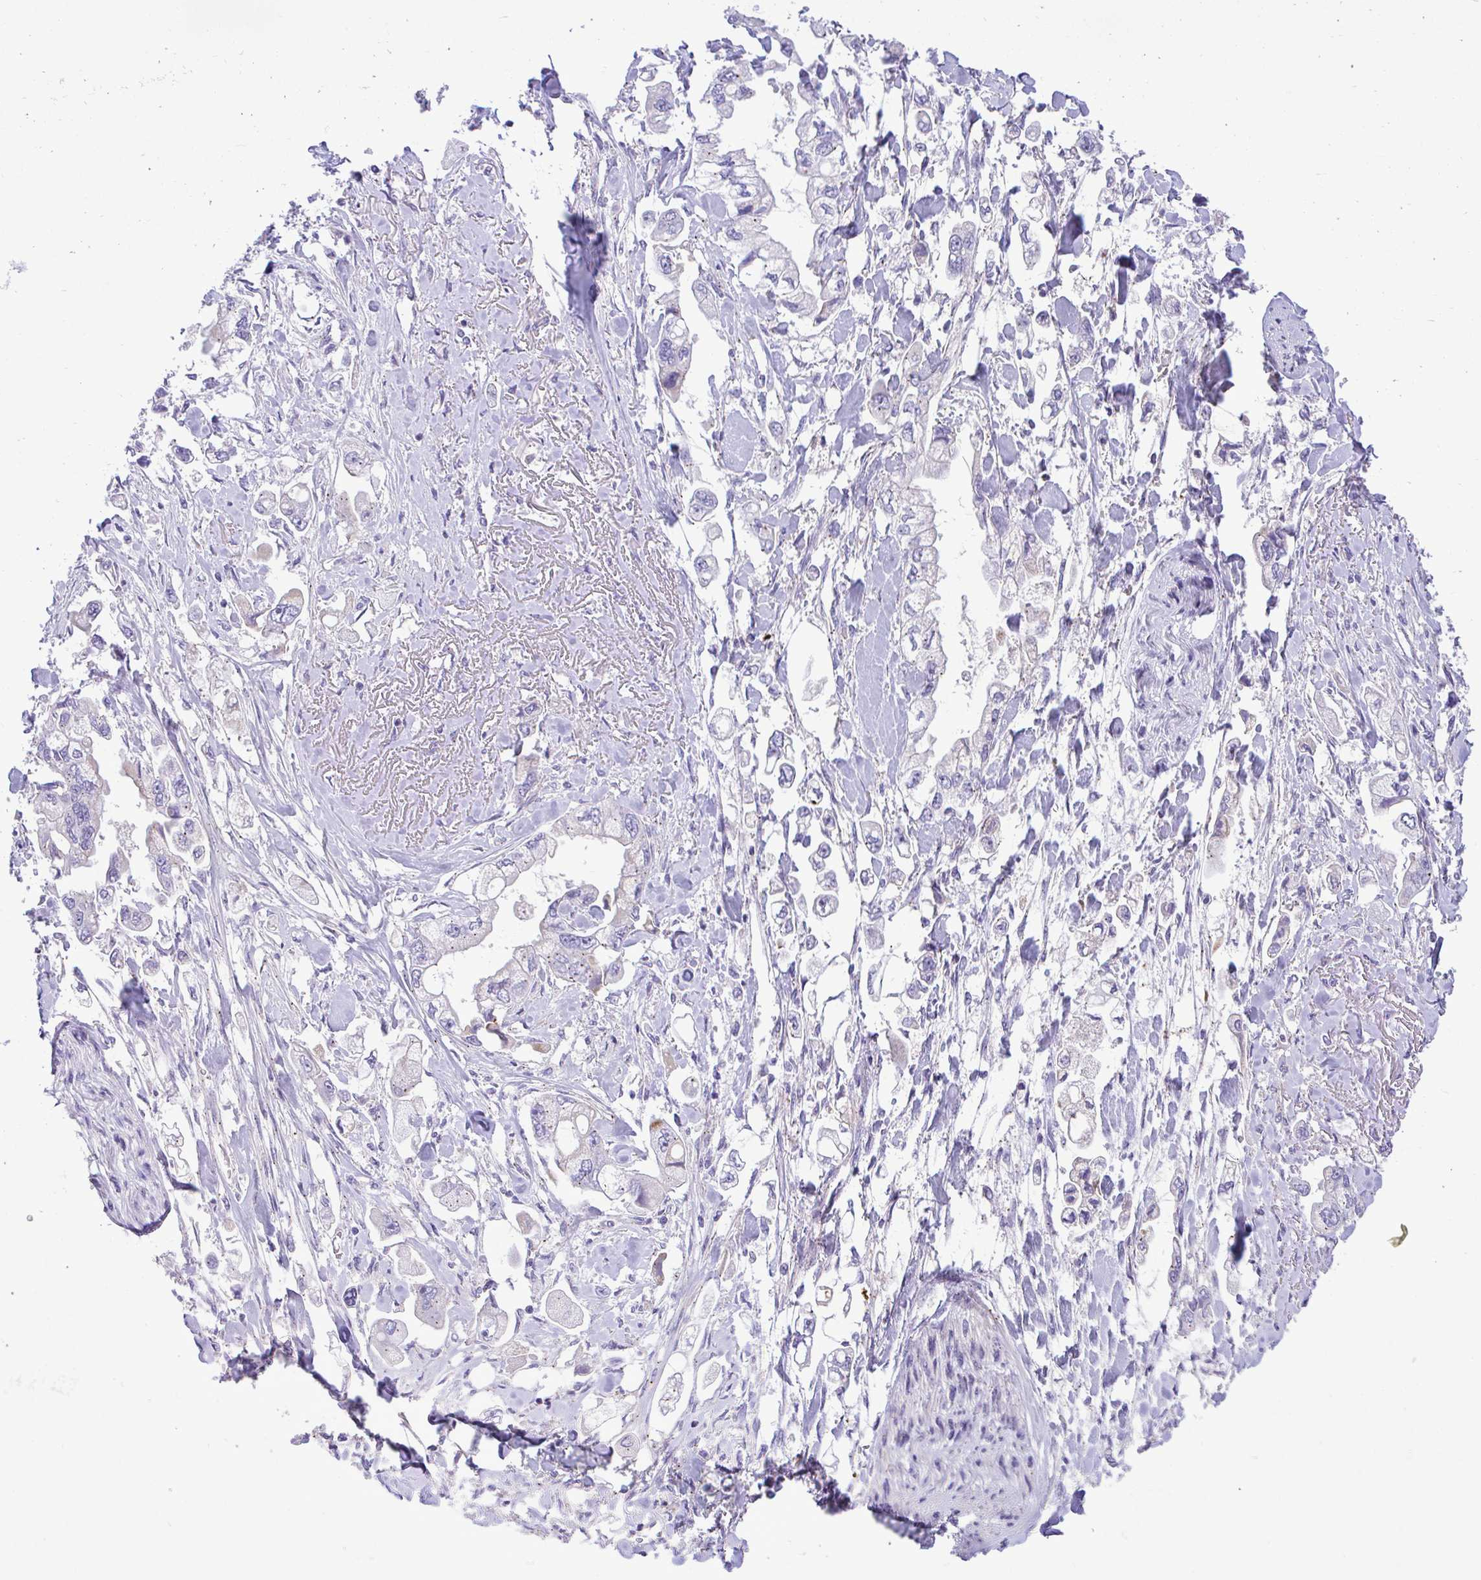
{"staining": {"intensity": "moderate", "quantity": "<25%", "location": "cytoplasmic/membranous"}, "tissue": "stomach cancer", "cell_type": "Tumor cells", "image_type": "cancer", "snomed": [{"axis": "morphology", "description": "Adenocarcinoma, NOS"}, {"axis": "topography", "description": "Stomach"}], "caption": "A micrograph of stomach cancer stained for a protein shows moderate cytoplasmic/membranous brown staining in tumor cells.", "gene": "MRPS16", "patient": {"sex": "male", "age": 62}}